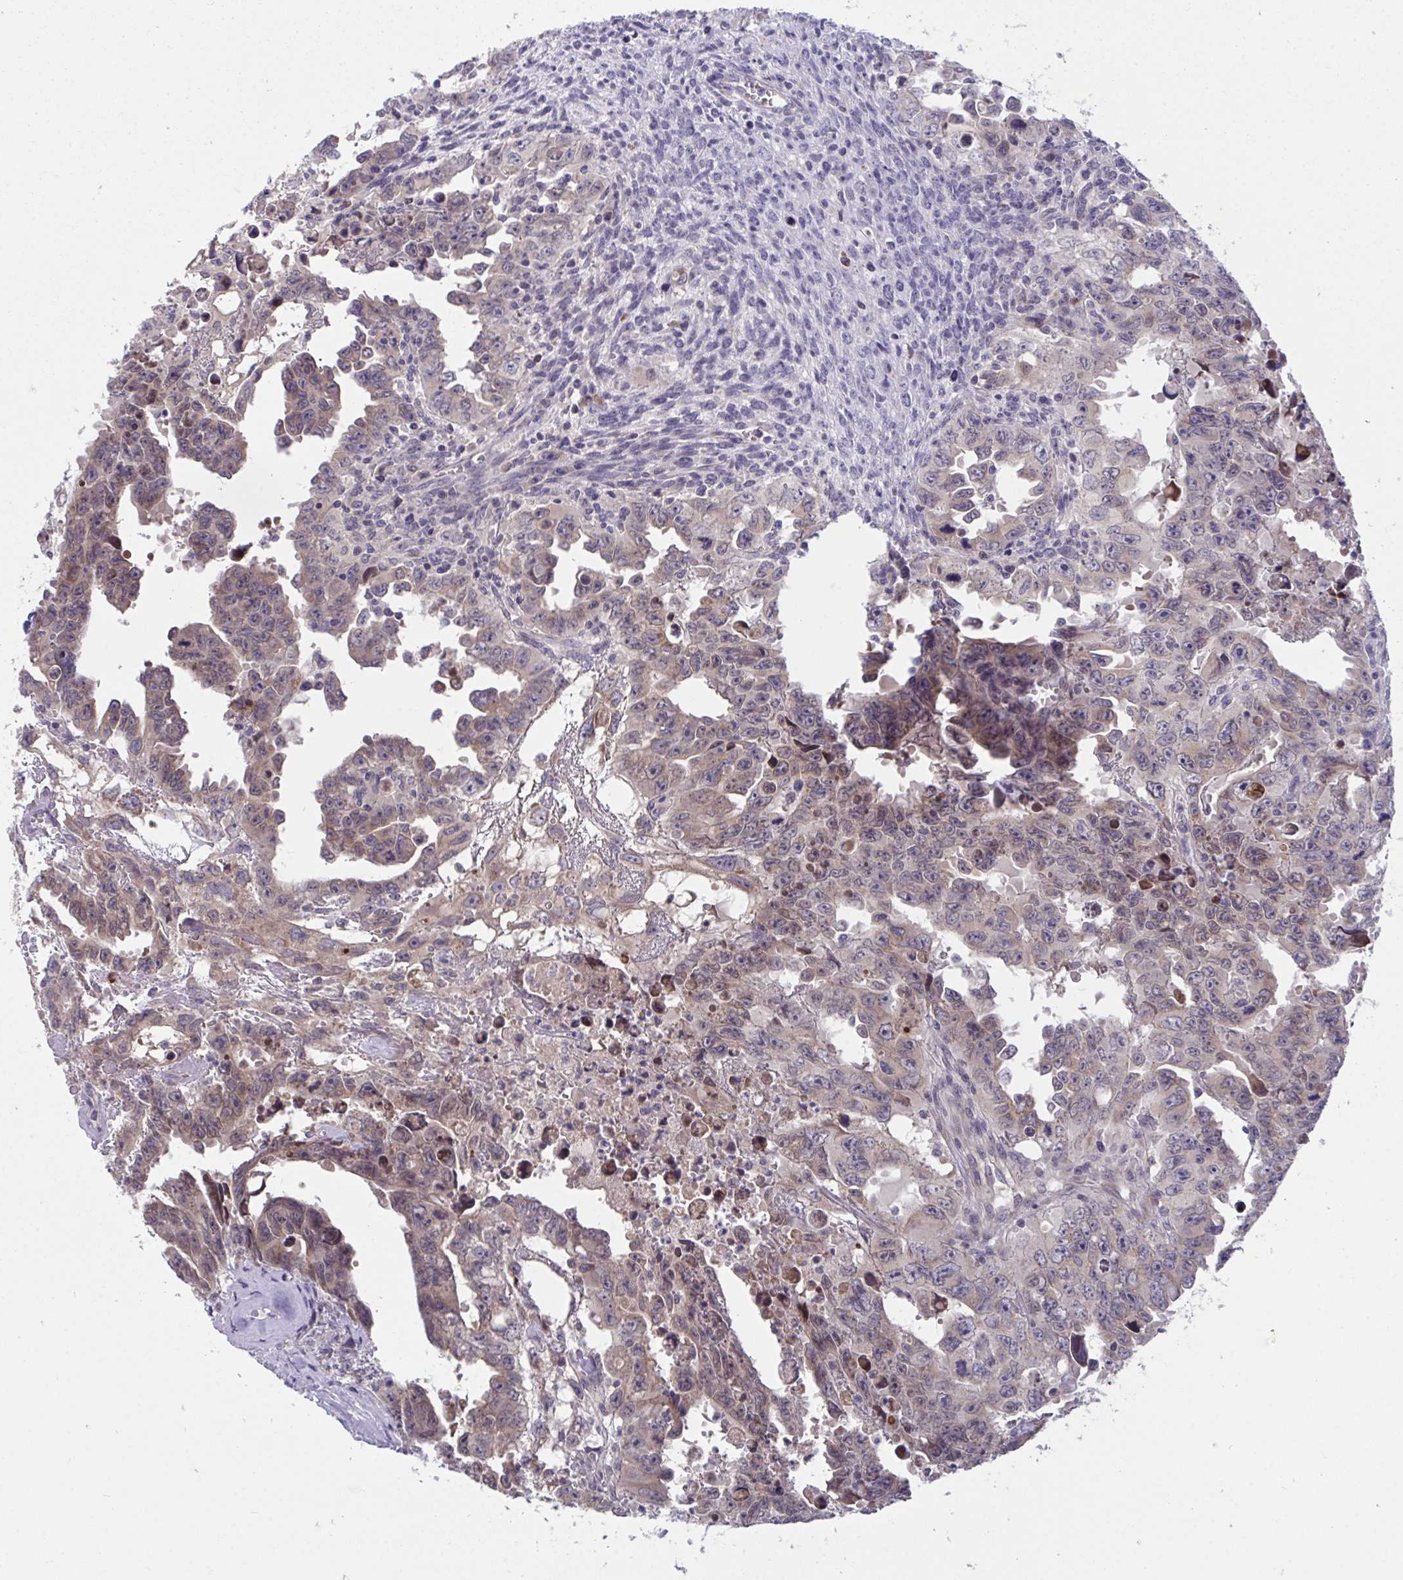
{"staining": {"intensity": "moderate", "quantity": ">75%", "location": "cytoplasmic/membranous"}, "tissue": "testis cancer", "cell_type": "Tumor cells", "image_type": "cancer", "snomed": [{"axis": "morphology", "description": "Carcinoma, Embryonal, NOS"}, {"axis": "topography", "description": "Testis"}], "caption": "This image demonstrates IHC staining of testis cancer, with medium moderate cytoplasmic/membranous positivity in about >75% of tumor cells.", "gene": "SUSD4", "patient": {"sex": "male", "age": 24}}